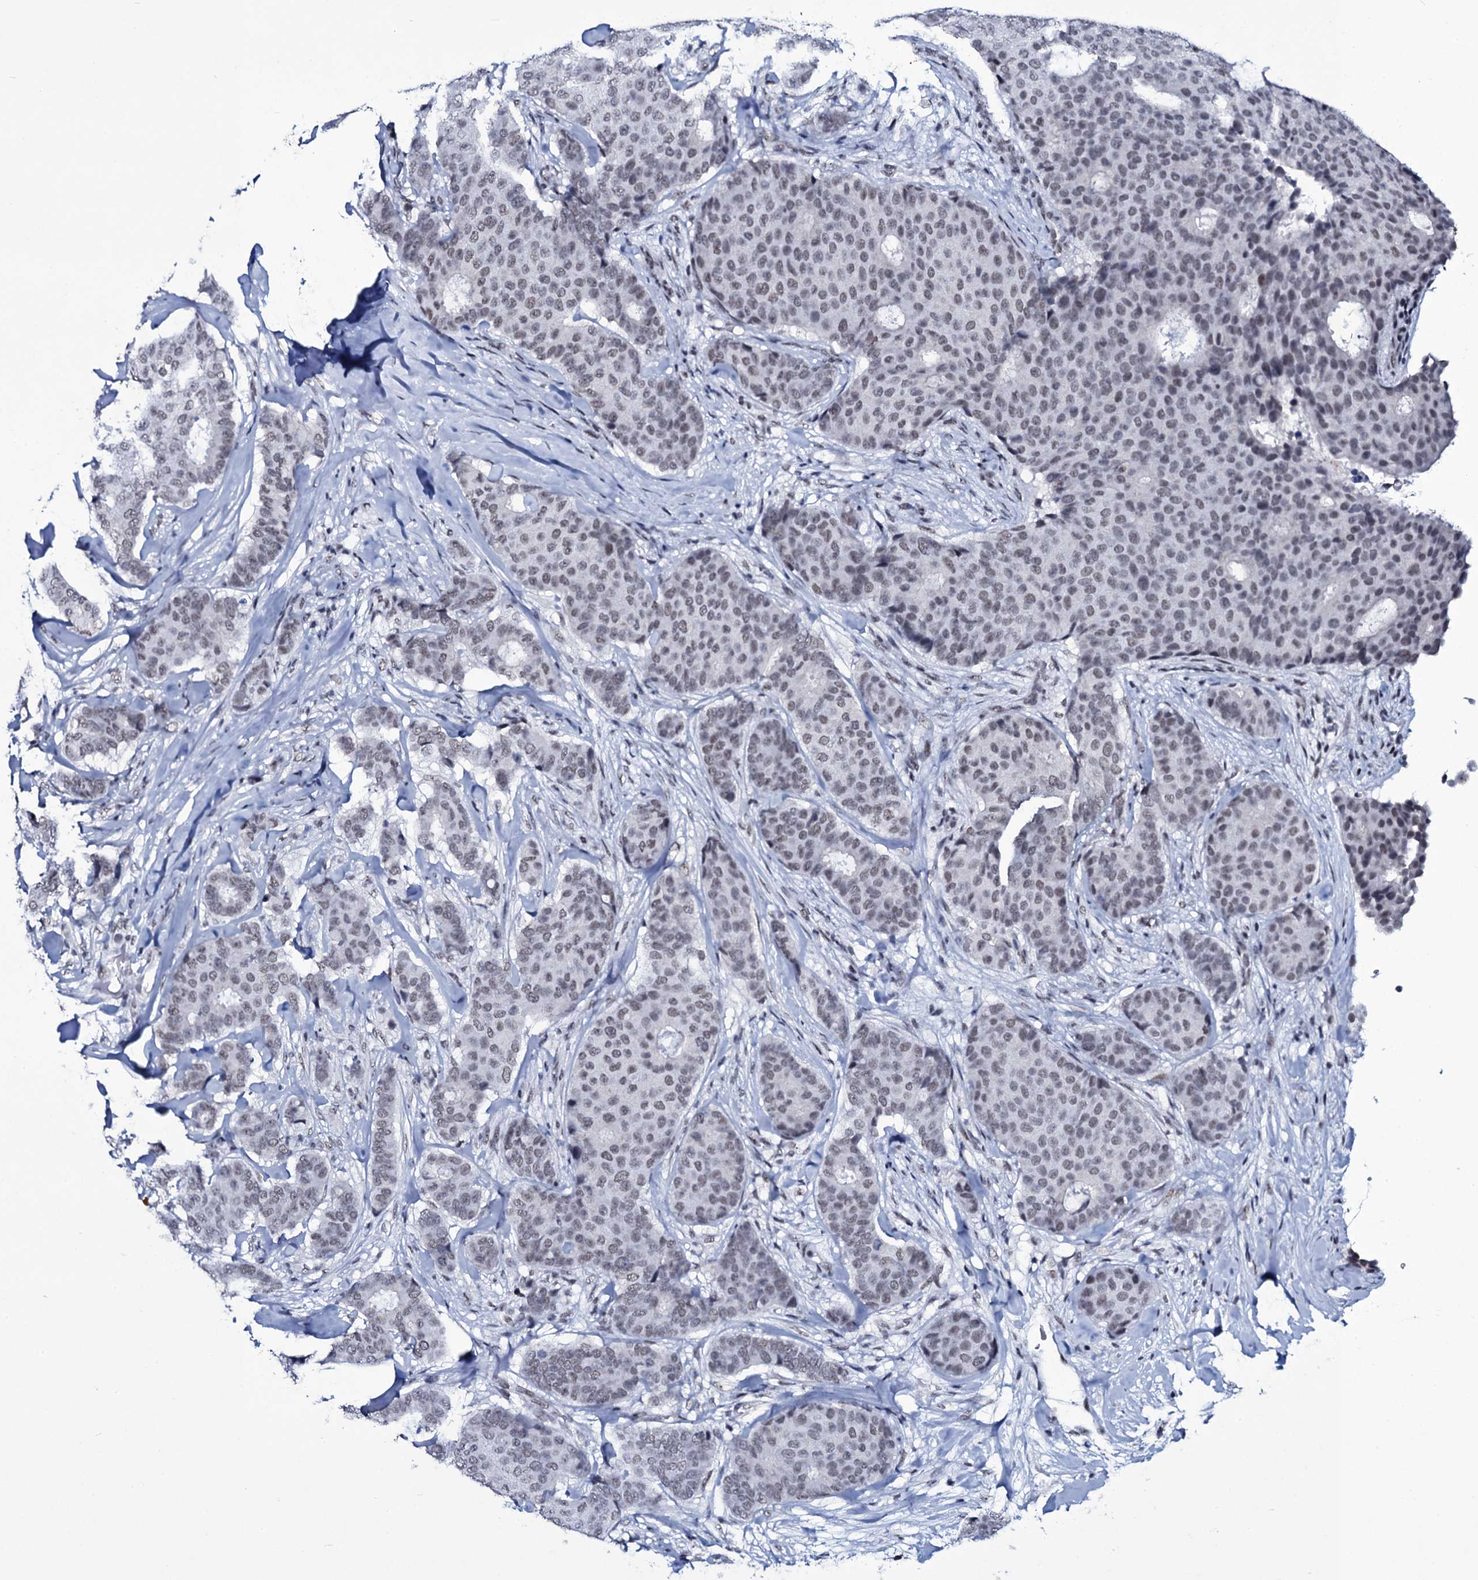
{"staining": {"intensity": "weak", "quantity": "<25%", "location": "nuclear"}, "tissue": "breast cancer", "cell_type": "Tumor cells", "image_type": "cancer", "snomed": [{"axis": "morphology", "description": "Duct carcinoma"}, {"axis": "topography", "description": "Breast"}], "caption": "This is a photomicrograph of immunohistochemistry (IHC) staining of intraductal carcinoma (breast), which shows no staining in tumor cells.", "gene": "ZMIZ2", "patient": {"sex": "female", "age": 75}}